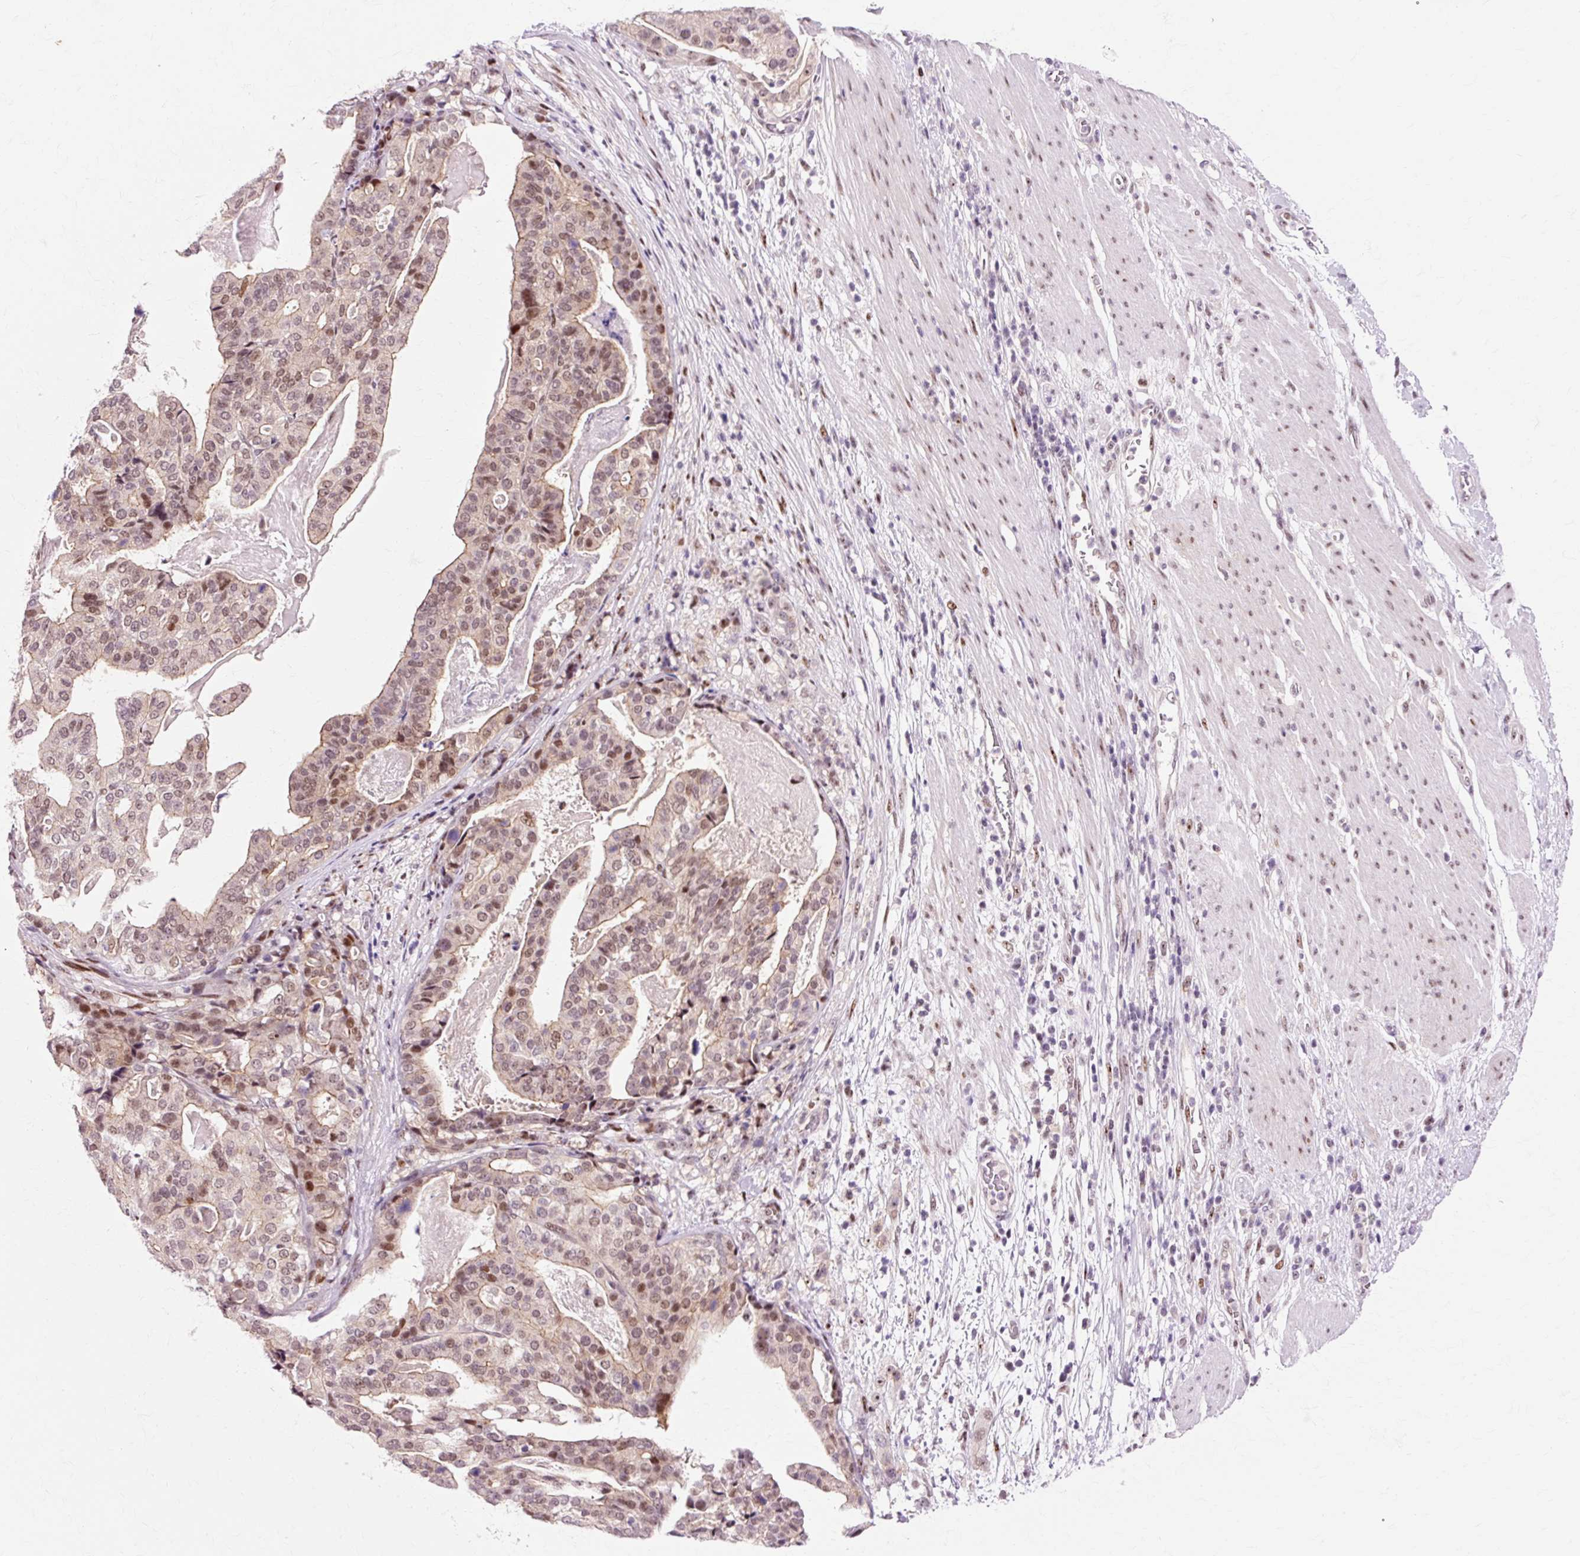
{"staining": {"intensity": "moderate", "quantity": "25%-75%", "location": "nuclear"}, "tissue": "stomach cancer", "cell_type": "Tumor cells", "image_type": "cancer", "snomed": [{"axis": "morphology", "description": "Adenocarcinoma, NOS"}, {"axis": "topography", "description": "Stomach"}], "caption": "High-power microscopy captured an immunohistochemistry micrograph of stomach cancer, revealing moderate nuclear staining in about 25%-75% of tumor cells.", "gene": "MACROD2", "patient": {"sex": "male", "age": 48}}